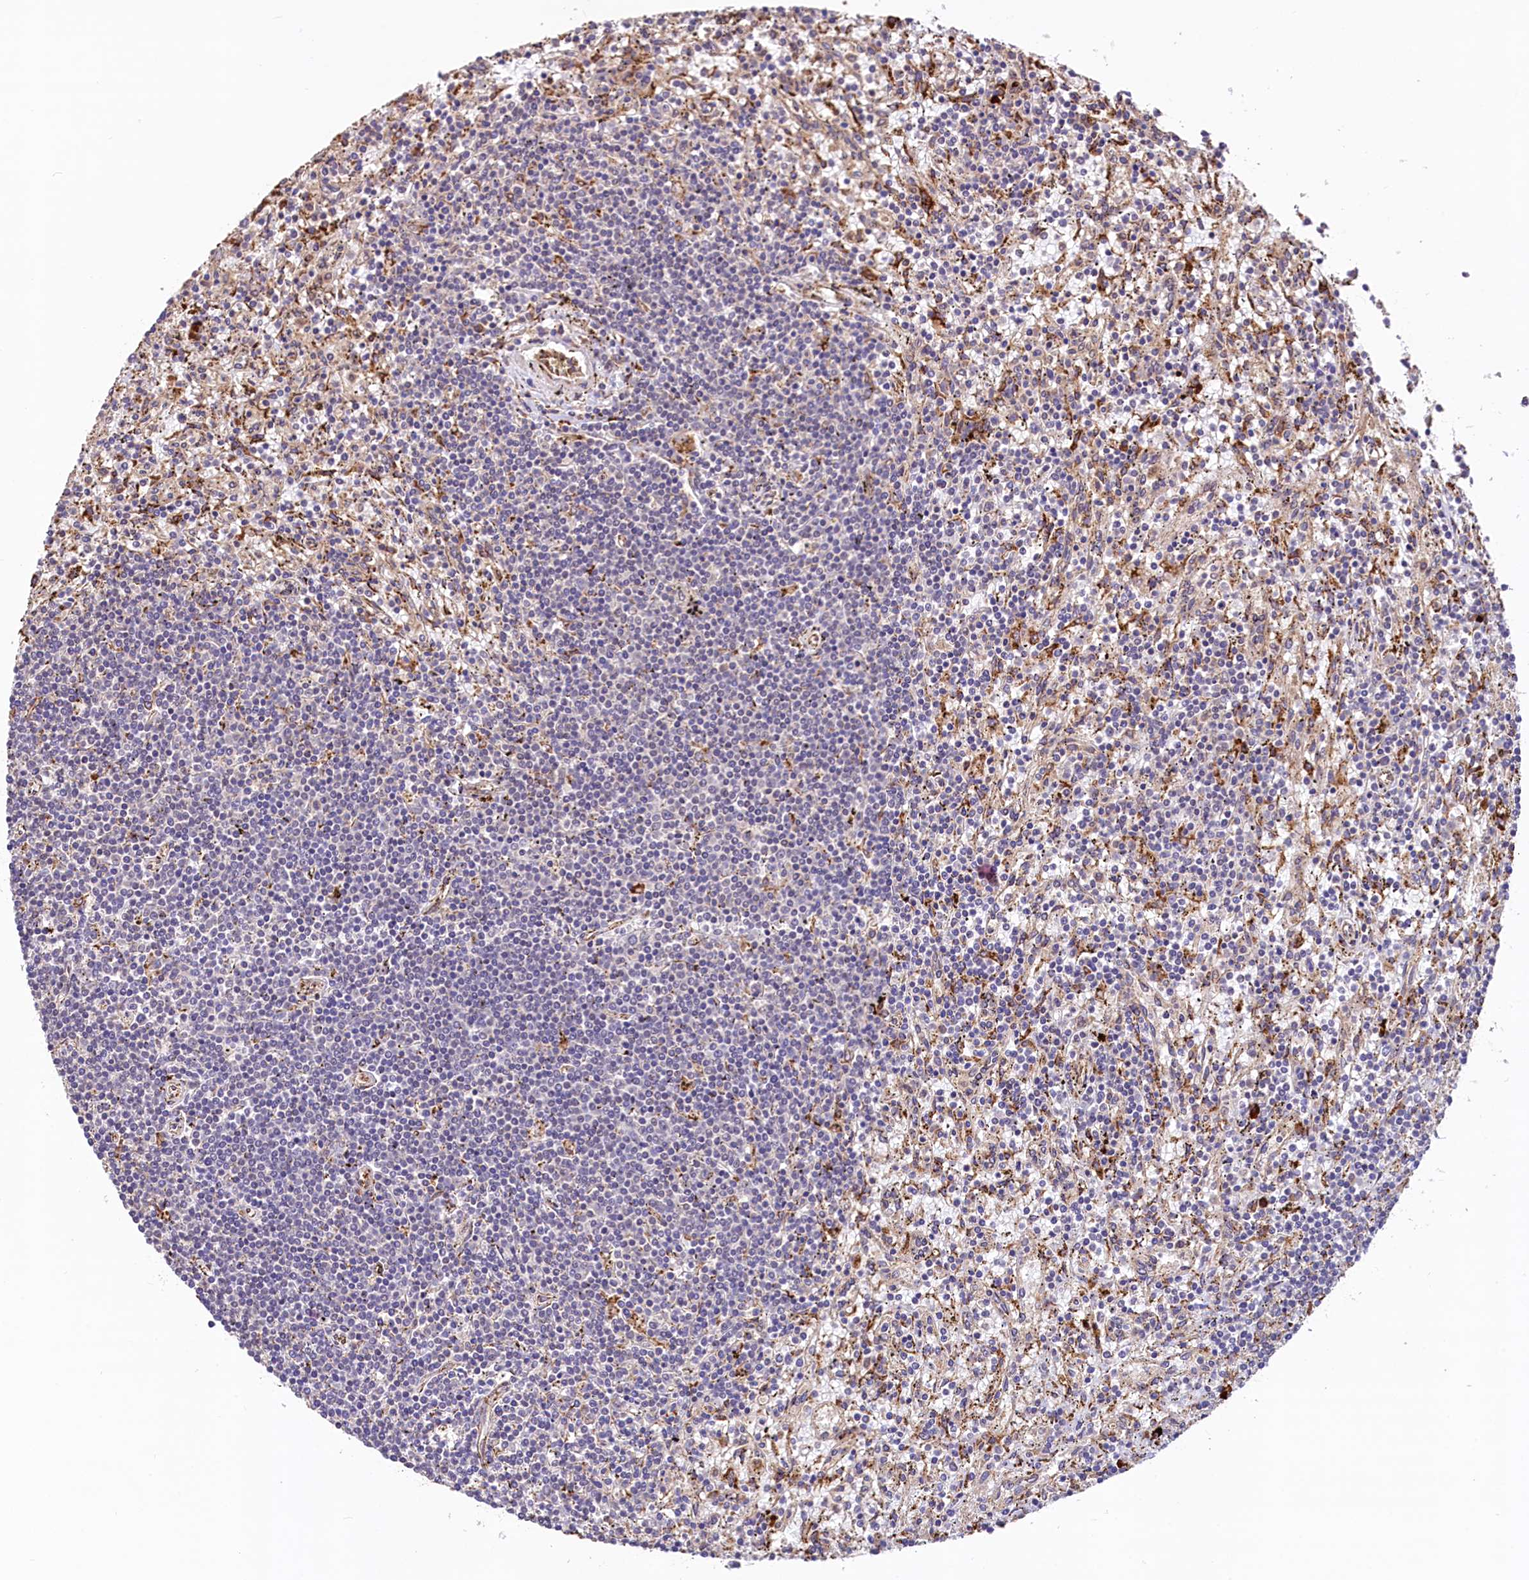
{"staining": {"intensity": "negative", "quantity": "none", "location": "none"}, "tissue": "lymphoma", "cell_type": "Tumor cells", "image_type": "cancer", "snomed": [{"axis": "morphology", "description": "Malignant lymphoma, non-Hodgkin's type, Low grade"}, {"axis": "topography", "description": "Spleen"}], "caption": "Malignant lymphoma, non-Hodgkin's type (low-grade) was stained to show a protein in brown. There is no significant expression in tumor cells.", "gene": "C5orf15", "patient": {"sex": "male", "age": 76}}